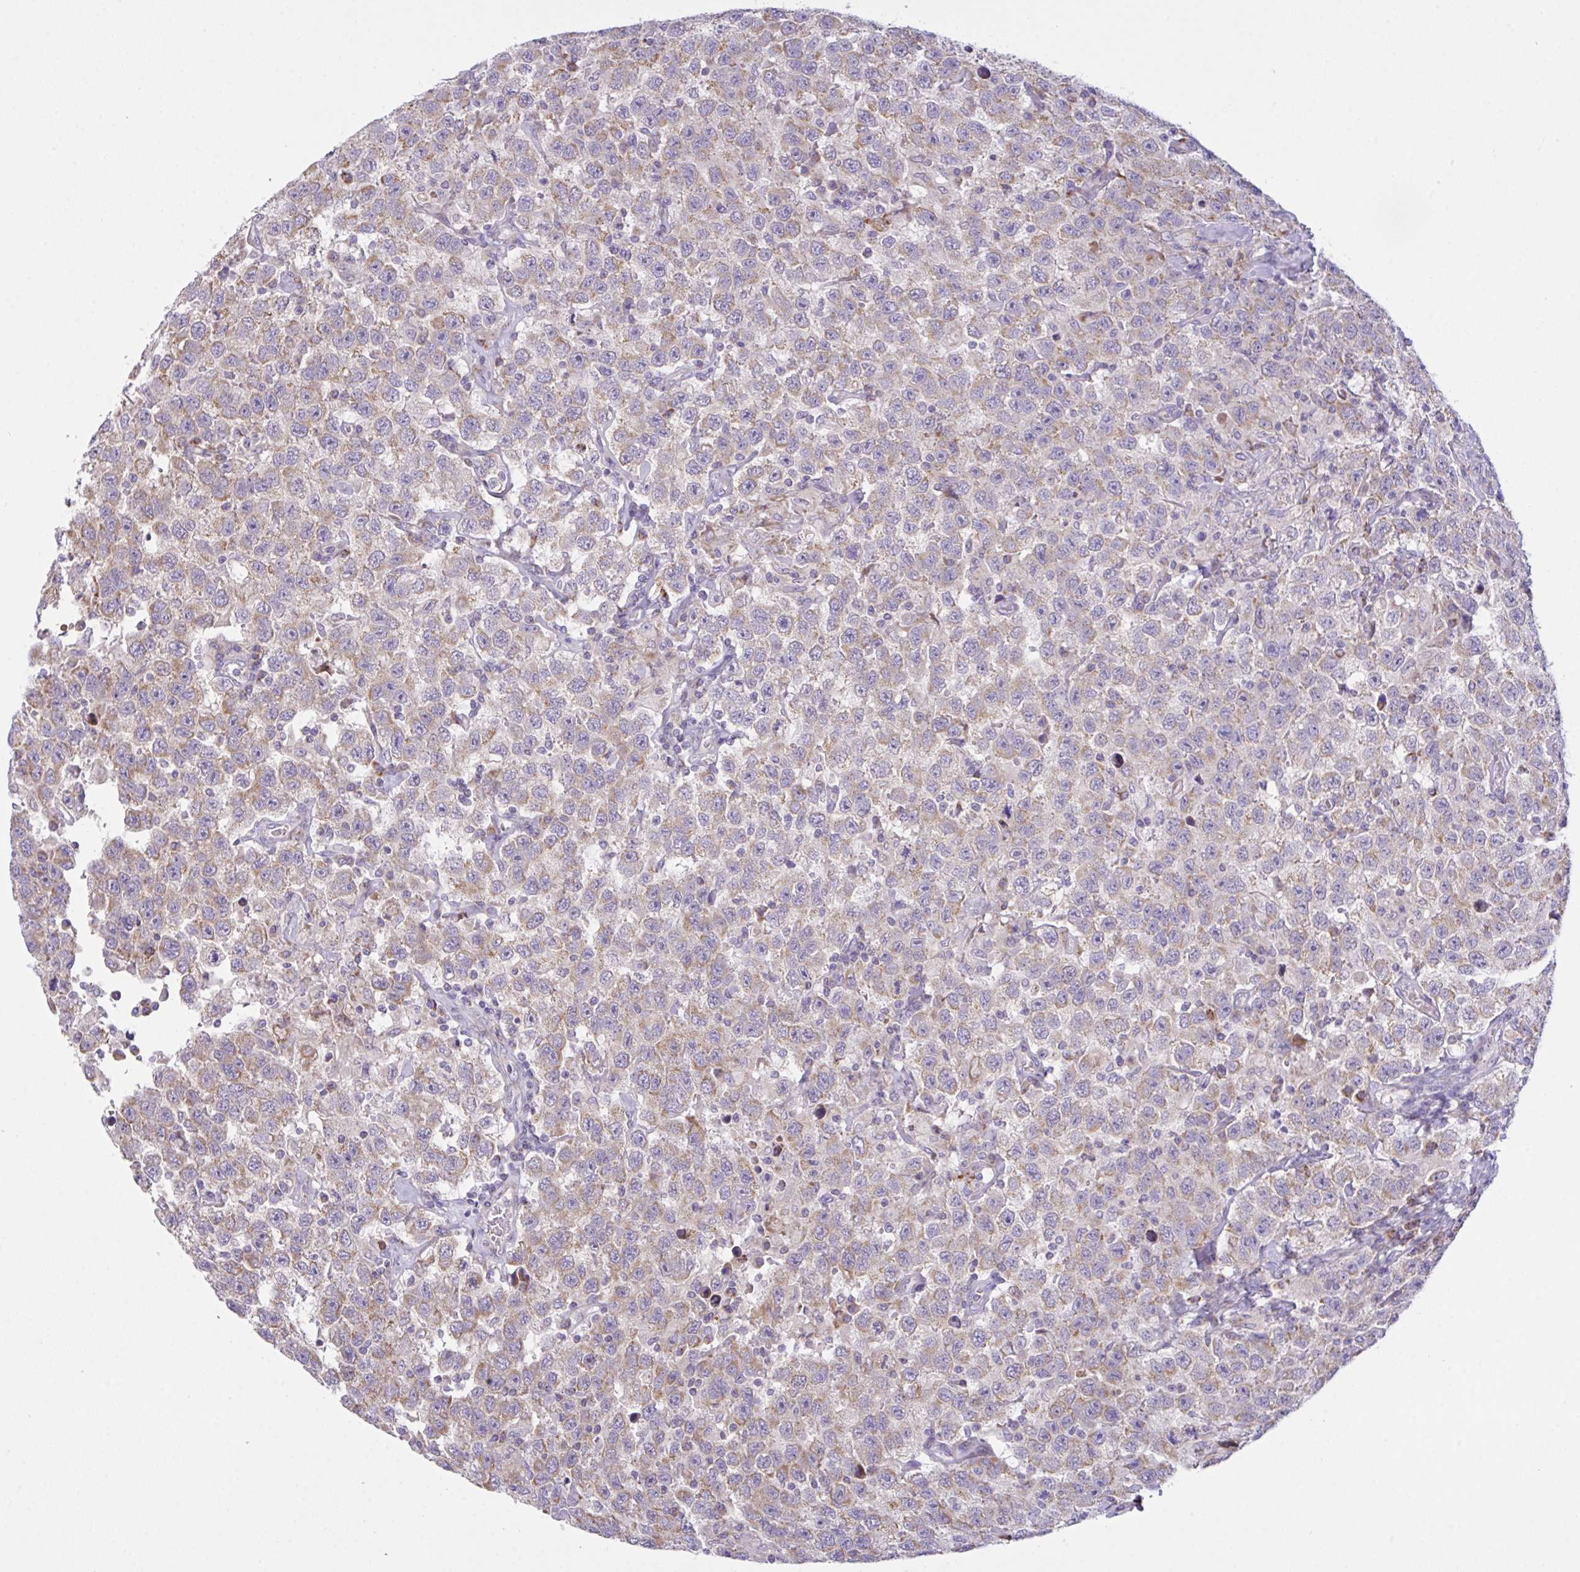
{"staining": {"intensity": "weak", "quantity": ">75%", "location": "cytoplasmic/membranous"}, "tissue": "testis cancer", "cell_type": "Tumor cells", "image_type": "cancer", "snomed": [{"axis": "morphology", "description": "Seminoma, NOS"}, {"axis": "topography", "description": "Testis"}], "caption": "Immunohistochemistry of testis cancer (seminoma) reveals low levels of weak cytoplasmic/membranous staining in approximately >75% of tumor cells.", "gene": "CHDH", "patient": {"sex": "male", "age": 41}}